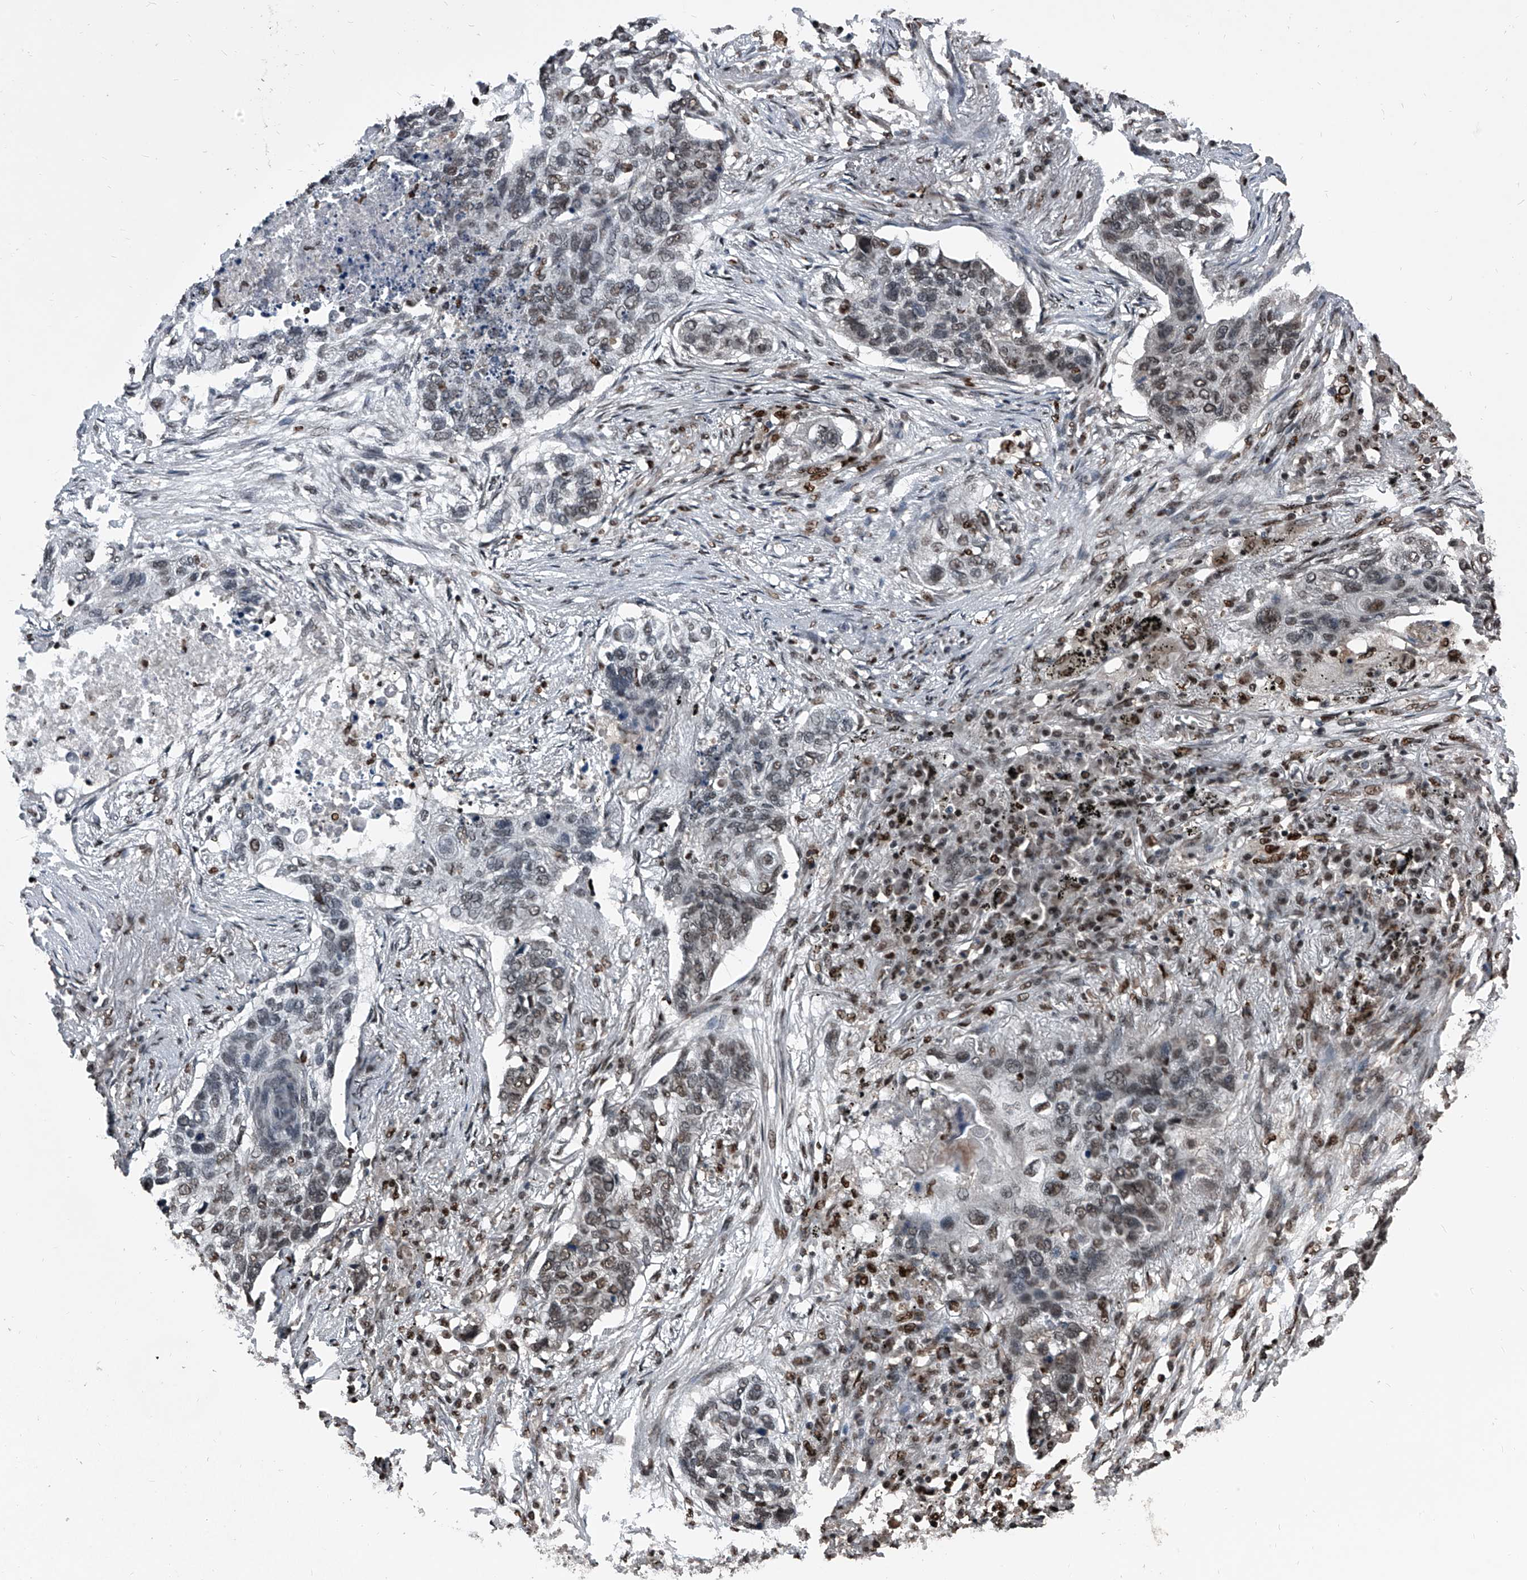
{"staining": {"intensity": "moderate", "quantity": "<25%", "location": "nuclear"}, "tissue": "lung cancer", "cell_type": "Tumor cells", "image_type": "cancer", "snomed": [{"axis": "morphology", "description": "Squamous cell carcinoma, NOS"}, {"axis": "topography", "description": "Lung"}], "caption": "Lung cancer (squamous cell carcinoma) tissue reveals moderate nuclear expression in about <25% of tumor cells, visualized by immunohistochemistry. The staining was performed using DAB (3,3'-diaminobenzidine), with brown indicating positive protein expression. Nuclei are stained blue with hematoxylin.", "gene": "FKBP5", "patient": {"sex": "female", "age": 63}}